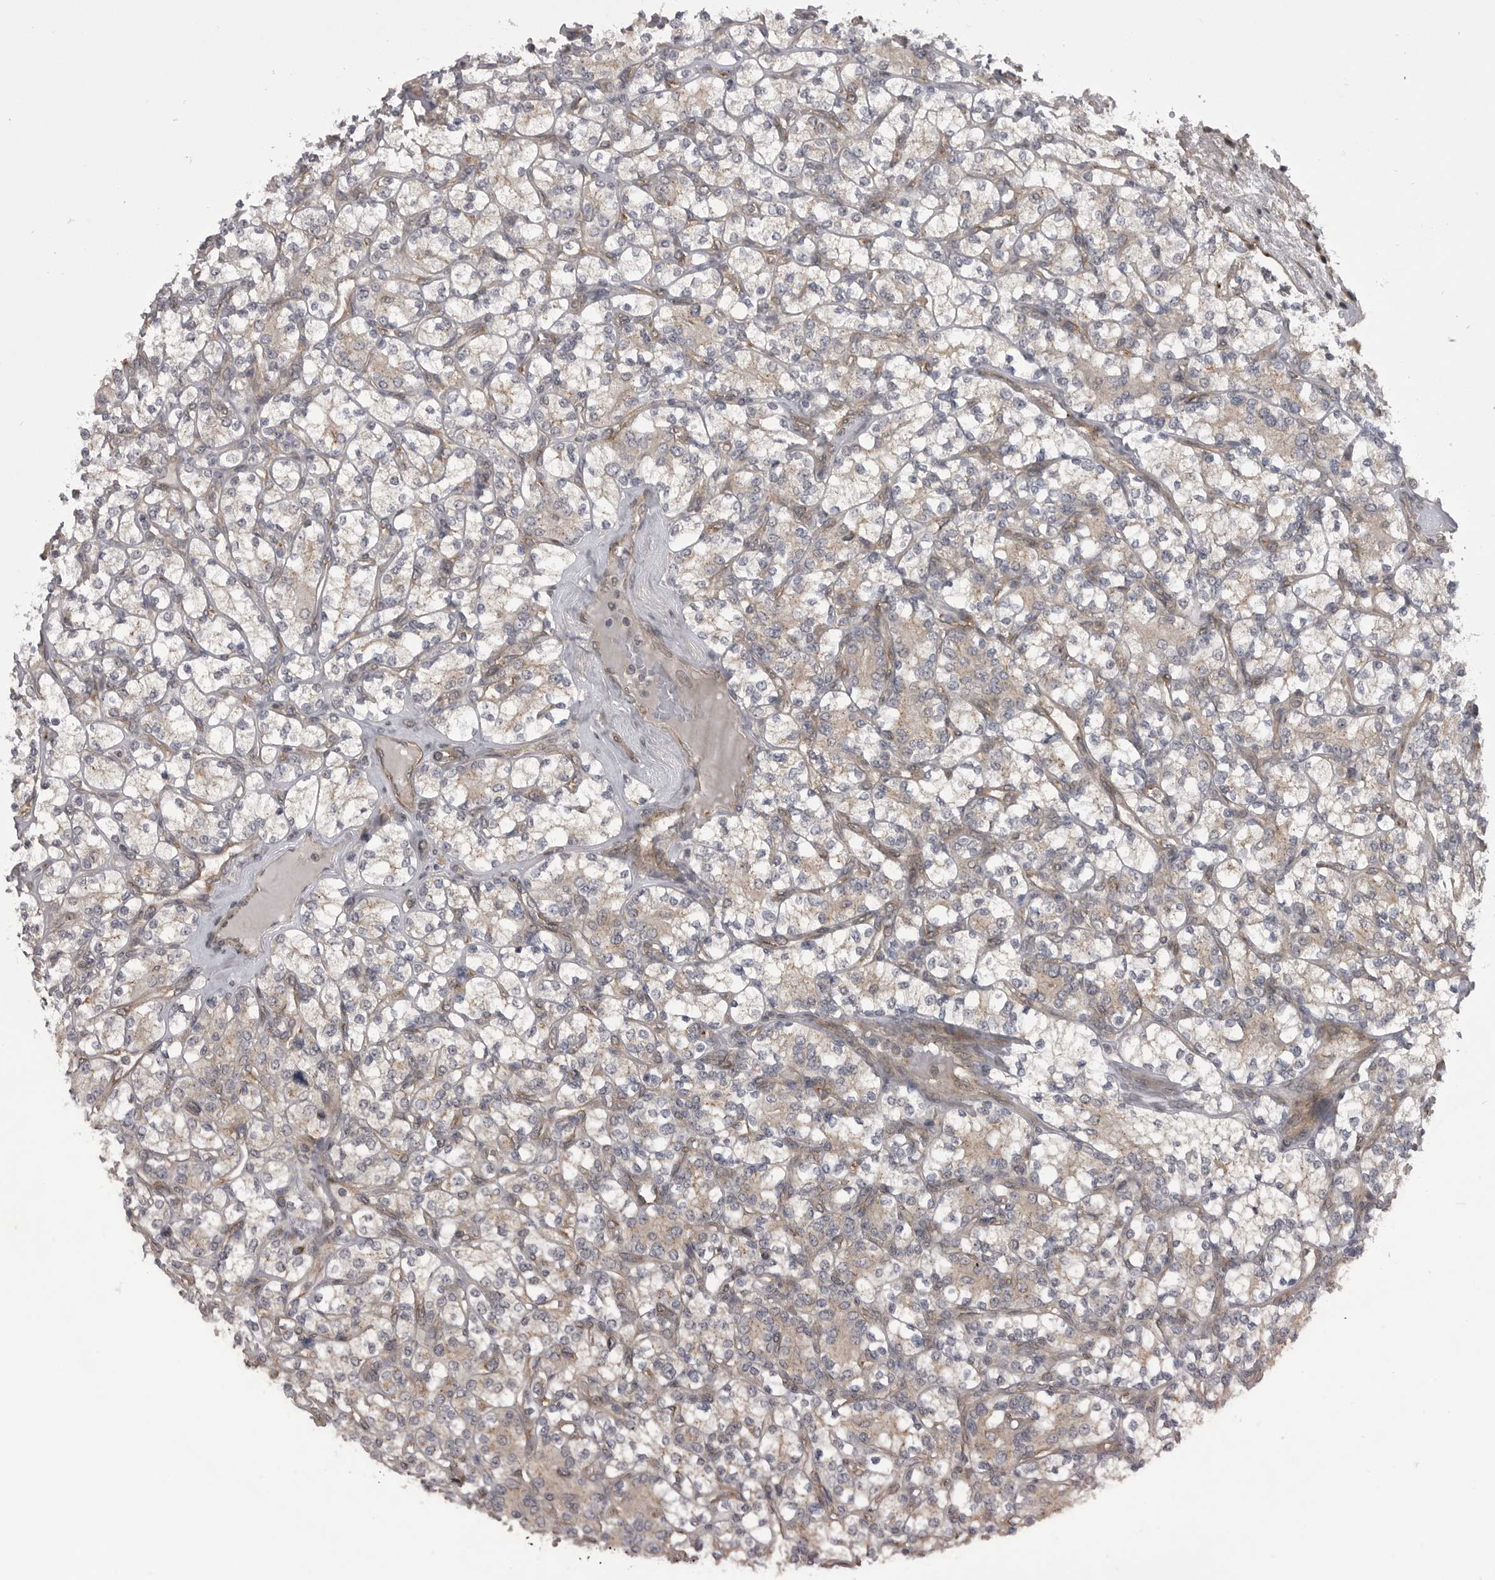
{"staining": {"intensity": "negative", "quantity": "none", "location": "none"}, "tissue": "renal cancer", "cell_type": "Tumor cells", "image_type": "cancer", "snomed": [{"axis": "morphology", "description": "Adenocarcinoma, NOS"}, {"axis": "topography", "description": "Kidney"}], "caption": "An image of renal cancer (adenocarcinoma) stained for a protein exhibits no brown staining in tumor cells. (DAB immunohistochemistry with hematoxylin counter stain).", "gene": "PDCL", "patient": {"sex": "male", "age": 77}}